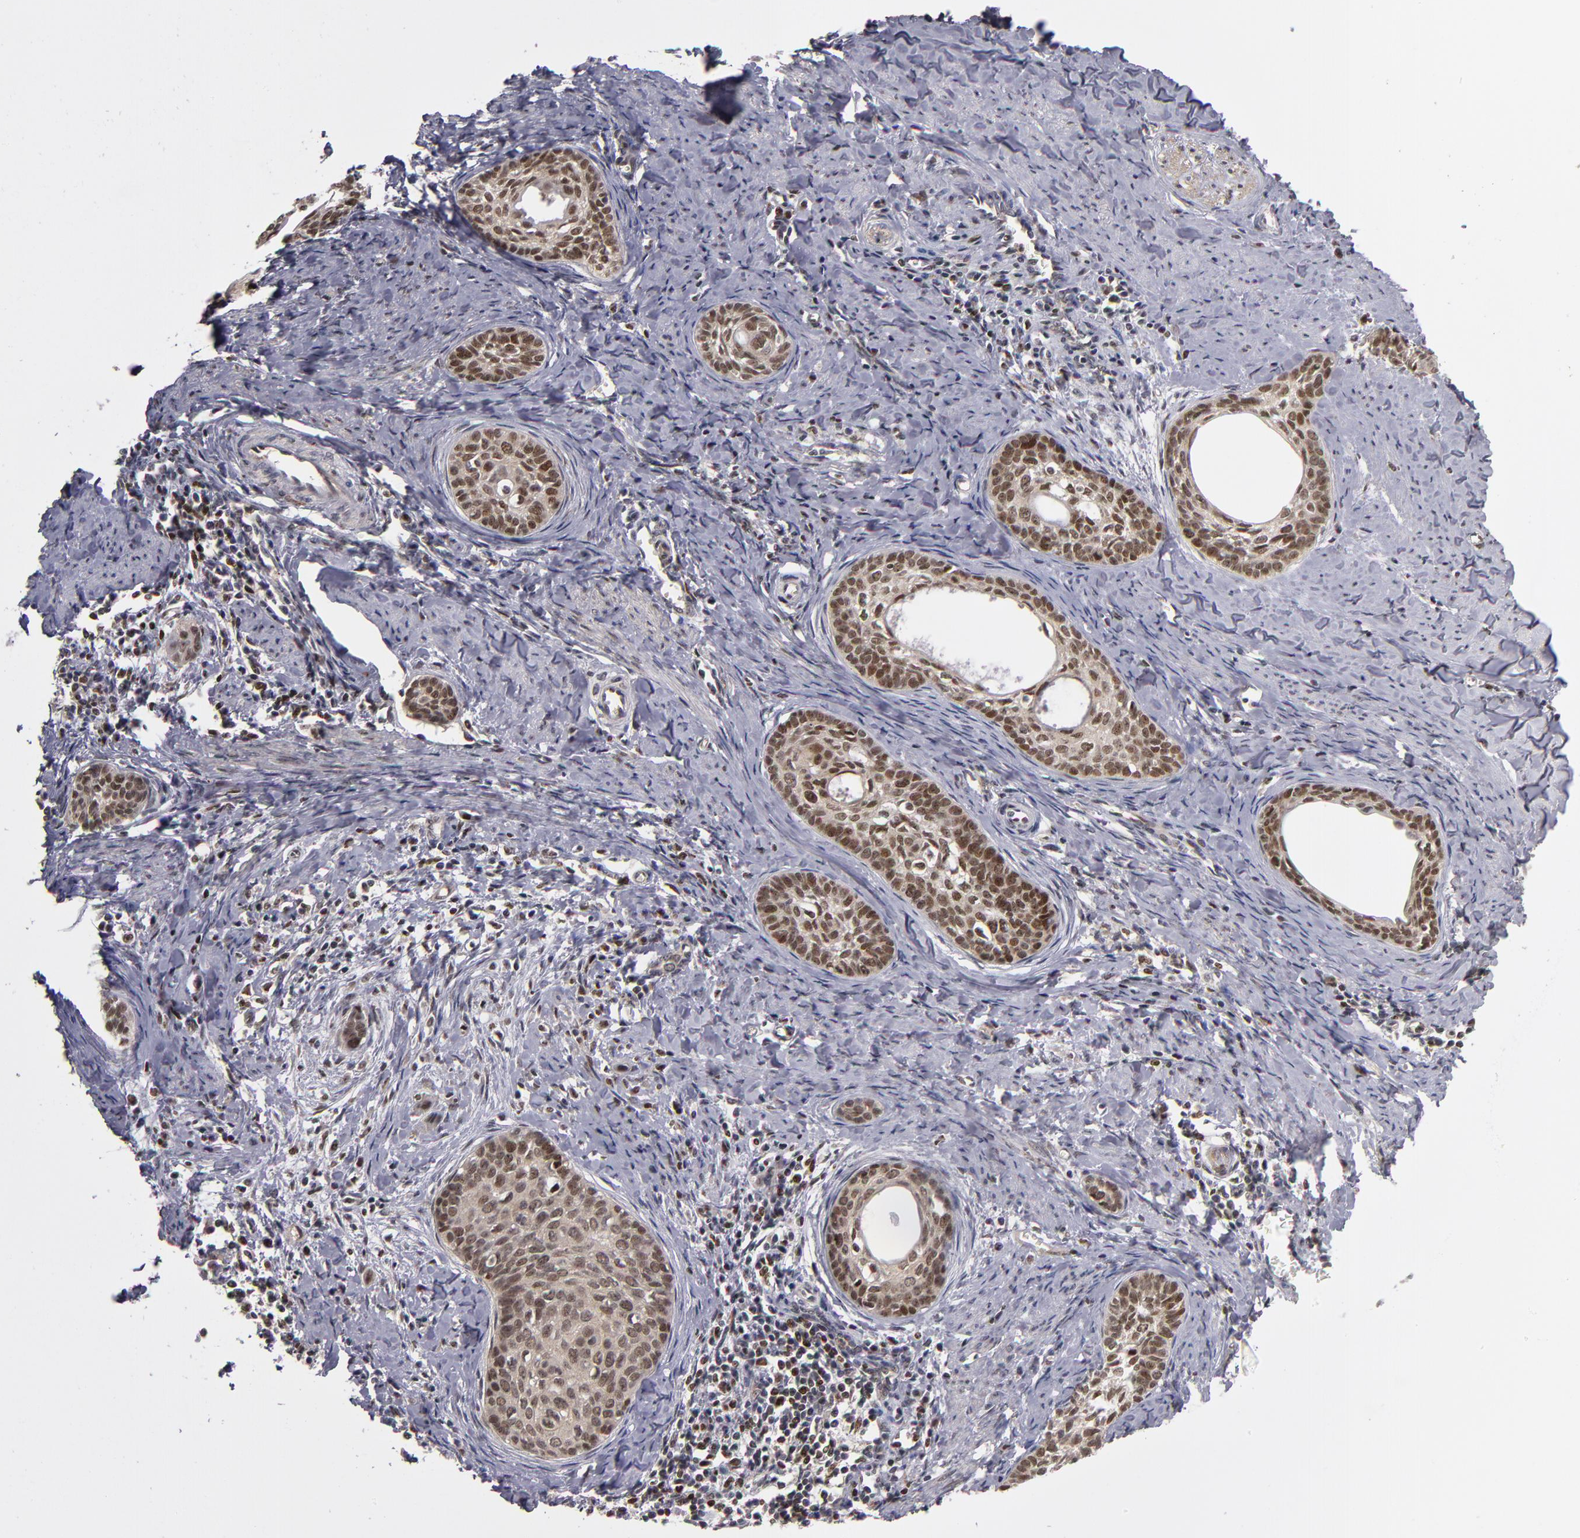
{"staining": {"intensity": "moderate", "quantity": ">75%", "location": "nuclear"}, "tissue": "cervical cancer", "cell_type": "Tumor cells", "image_type": "cancer", "snomed": [{"axis": "morphology", "description": "Squamous cell carcinoma, NOS"}, {"axis": "topography", "description": "Cervix"}], "caption": "Immunohistochemical staining of human cervical cancer displays moderate nuclear protein staining in about >75% of tumor cells.", "gene": "KDM6A", "patient": {"sex": "female", "age": 33}}